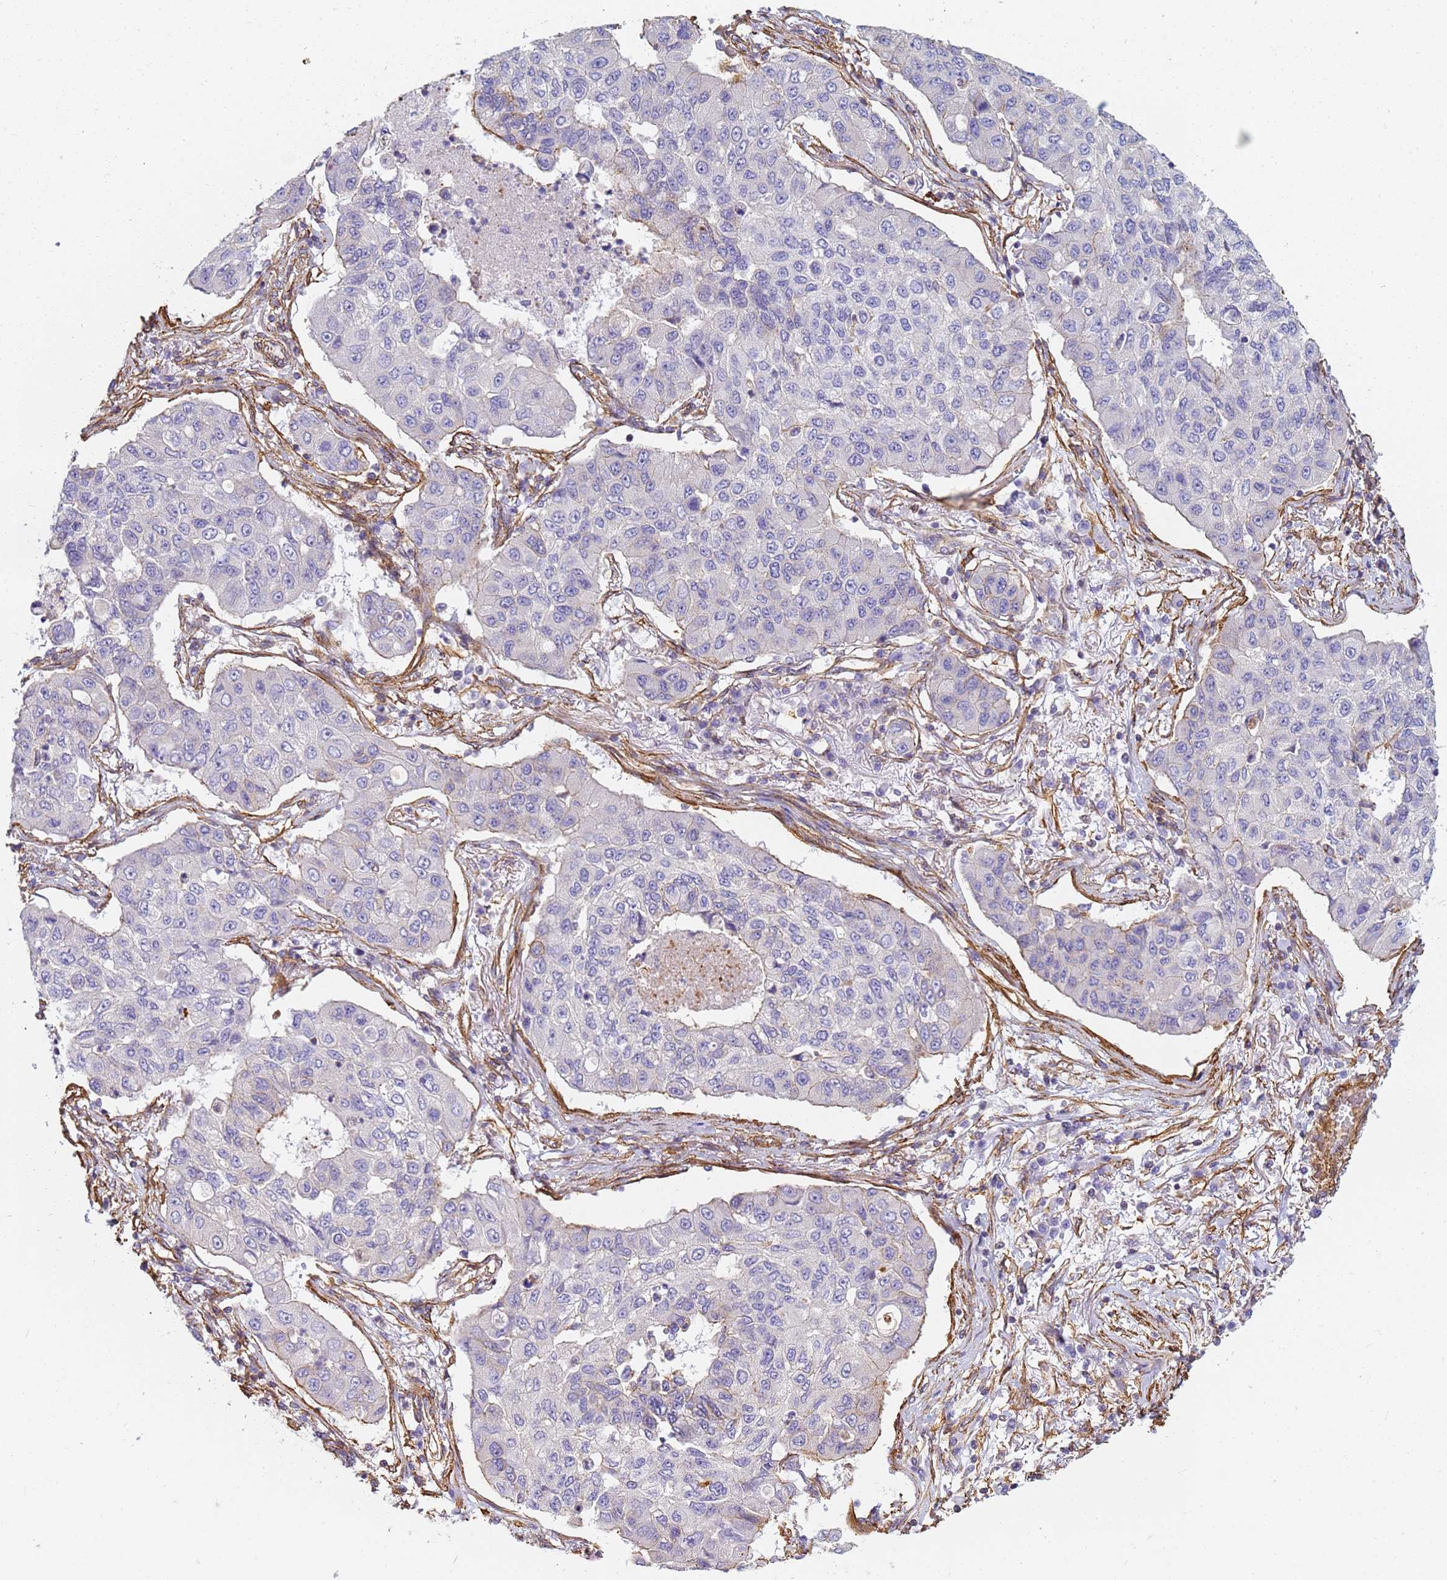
{"staining": {"intensity": "negative", "quantity": "none", "location": "none"}, "tissue": "lung cancer", "cell_type": "Tumor cells", "image_type": "cancer", "snomed": [{"axis": "morphology", "description": "Squamous cell carcinoma, NOS"}, {"axis": "topography", "description": "Lung"}], "caption": "Image shows no significant protein positivity in tumor cells of lung cancer.", "gene": "TPM1", "patient": {"sex": "male", "age": 74}}